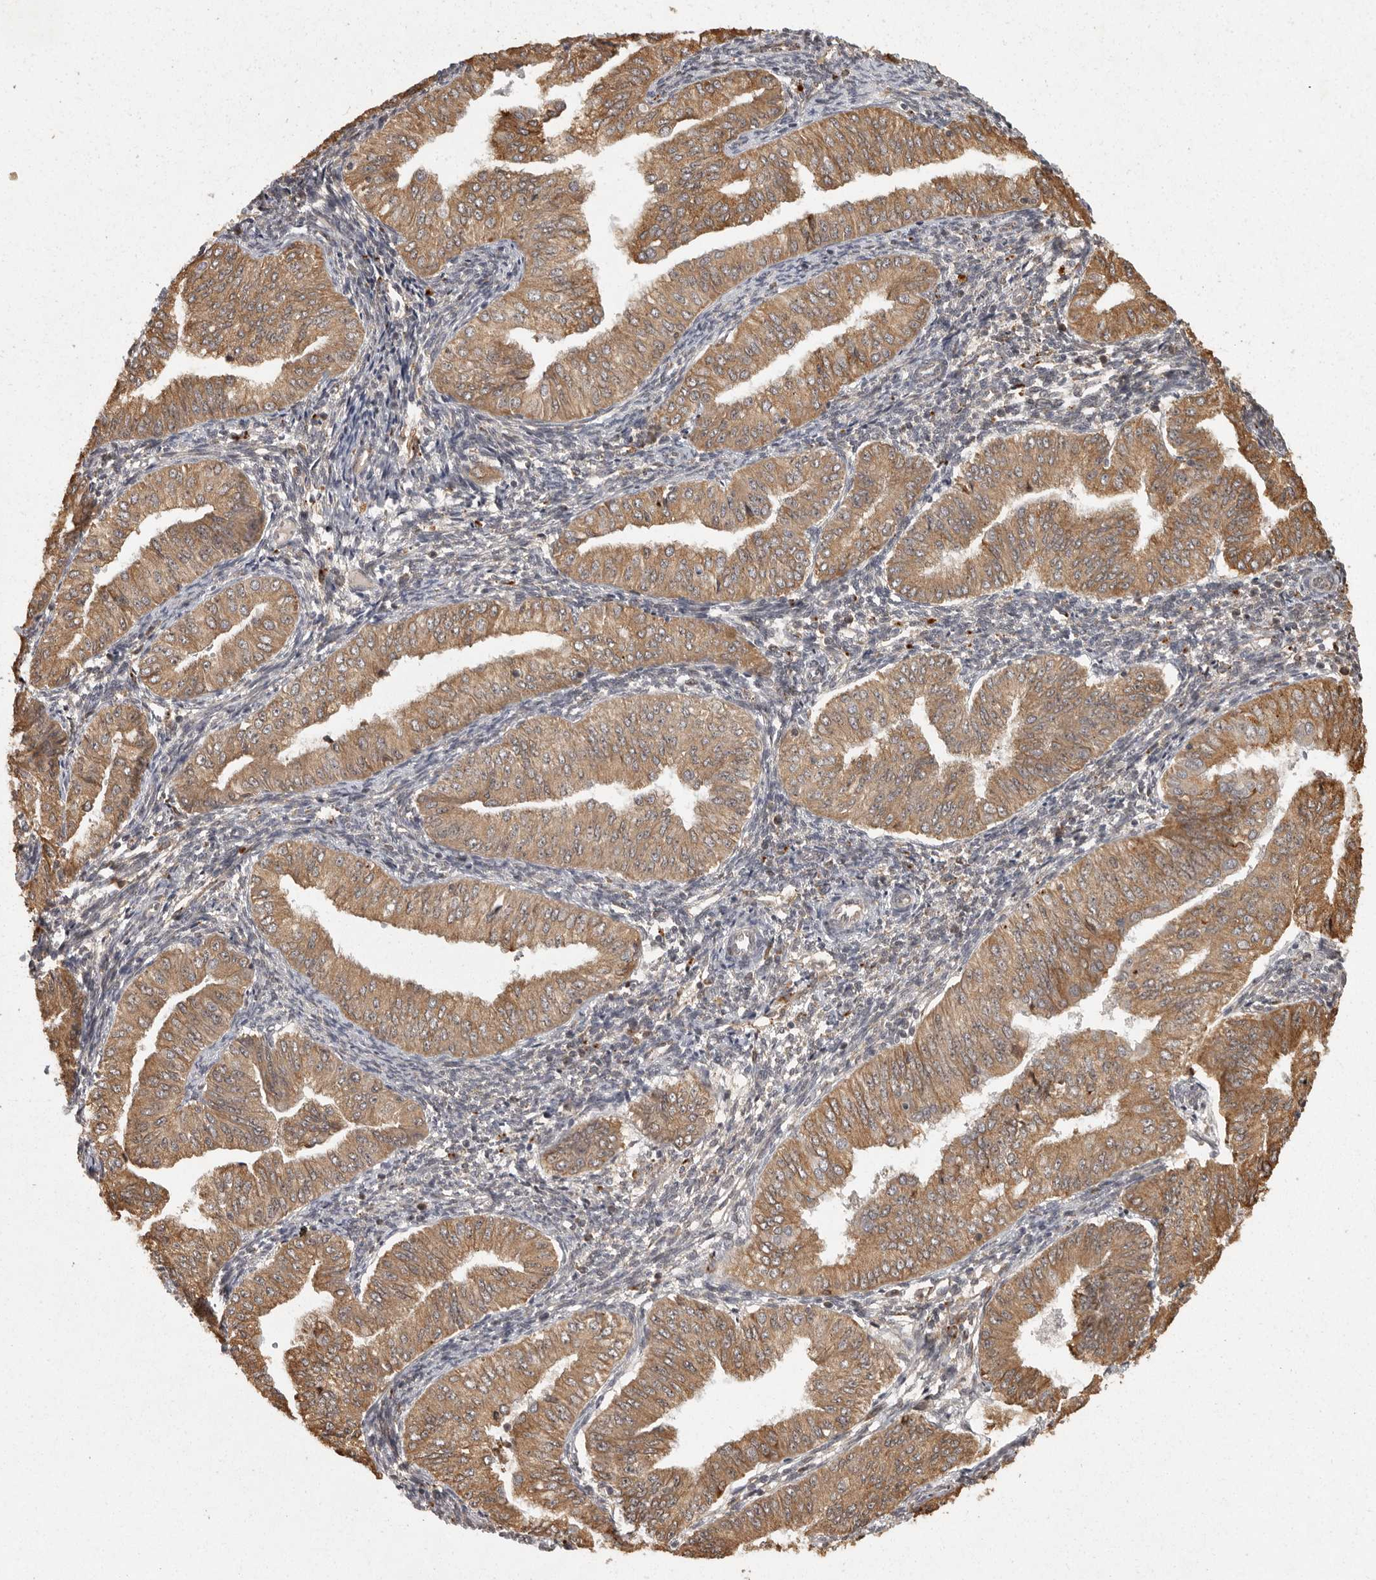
{"staining": {"intensity": "moderate", "quantity": ">75%", "location": "cytoplasmic/membranous"}, "tissue": "endometrial cancer", "cell_type": "Tumor cells", "image_type": "cancer", "snomed": [{"axis": "morphology", "description": "Normal tissue, NOS"}, {"axis": "morphology", "description": "Adenocarcinoma, NOS"}, {"axis": "topography", "description": "Endometrium"}], "caption": "About >75% of tumor cells in human endometrial cancer demonstrate moderate cytoplasmic/membranous protein expression as visualized by brown immunohistochemical staining.", "gene": "ZNF83", "patient": {"sex": "female", "age": 53}}